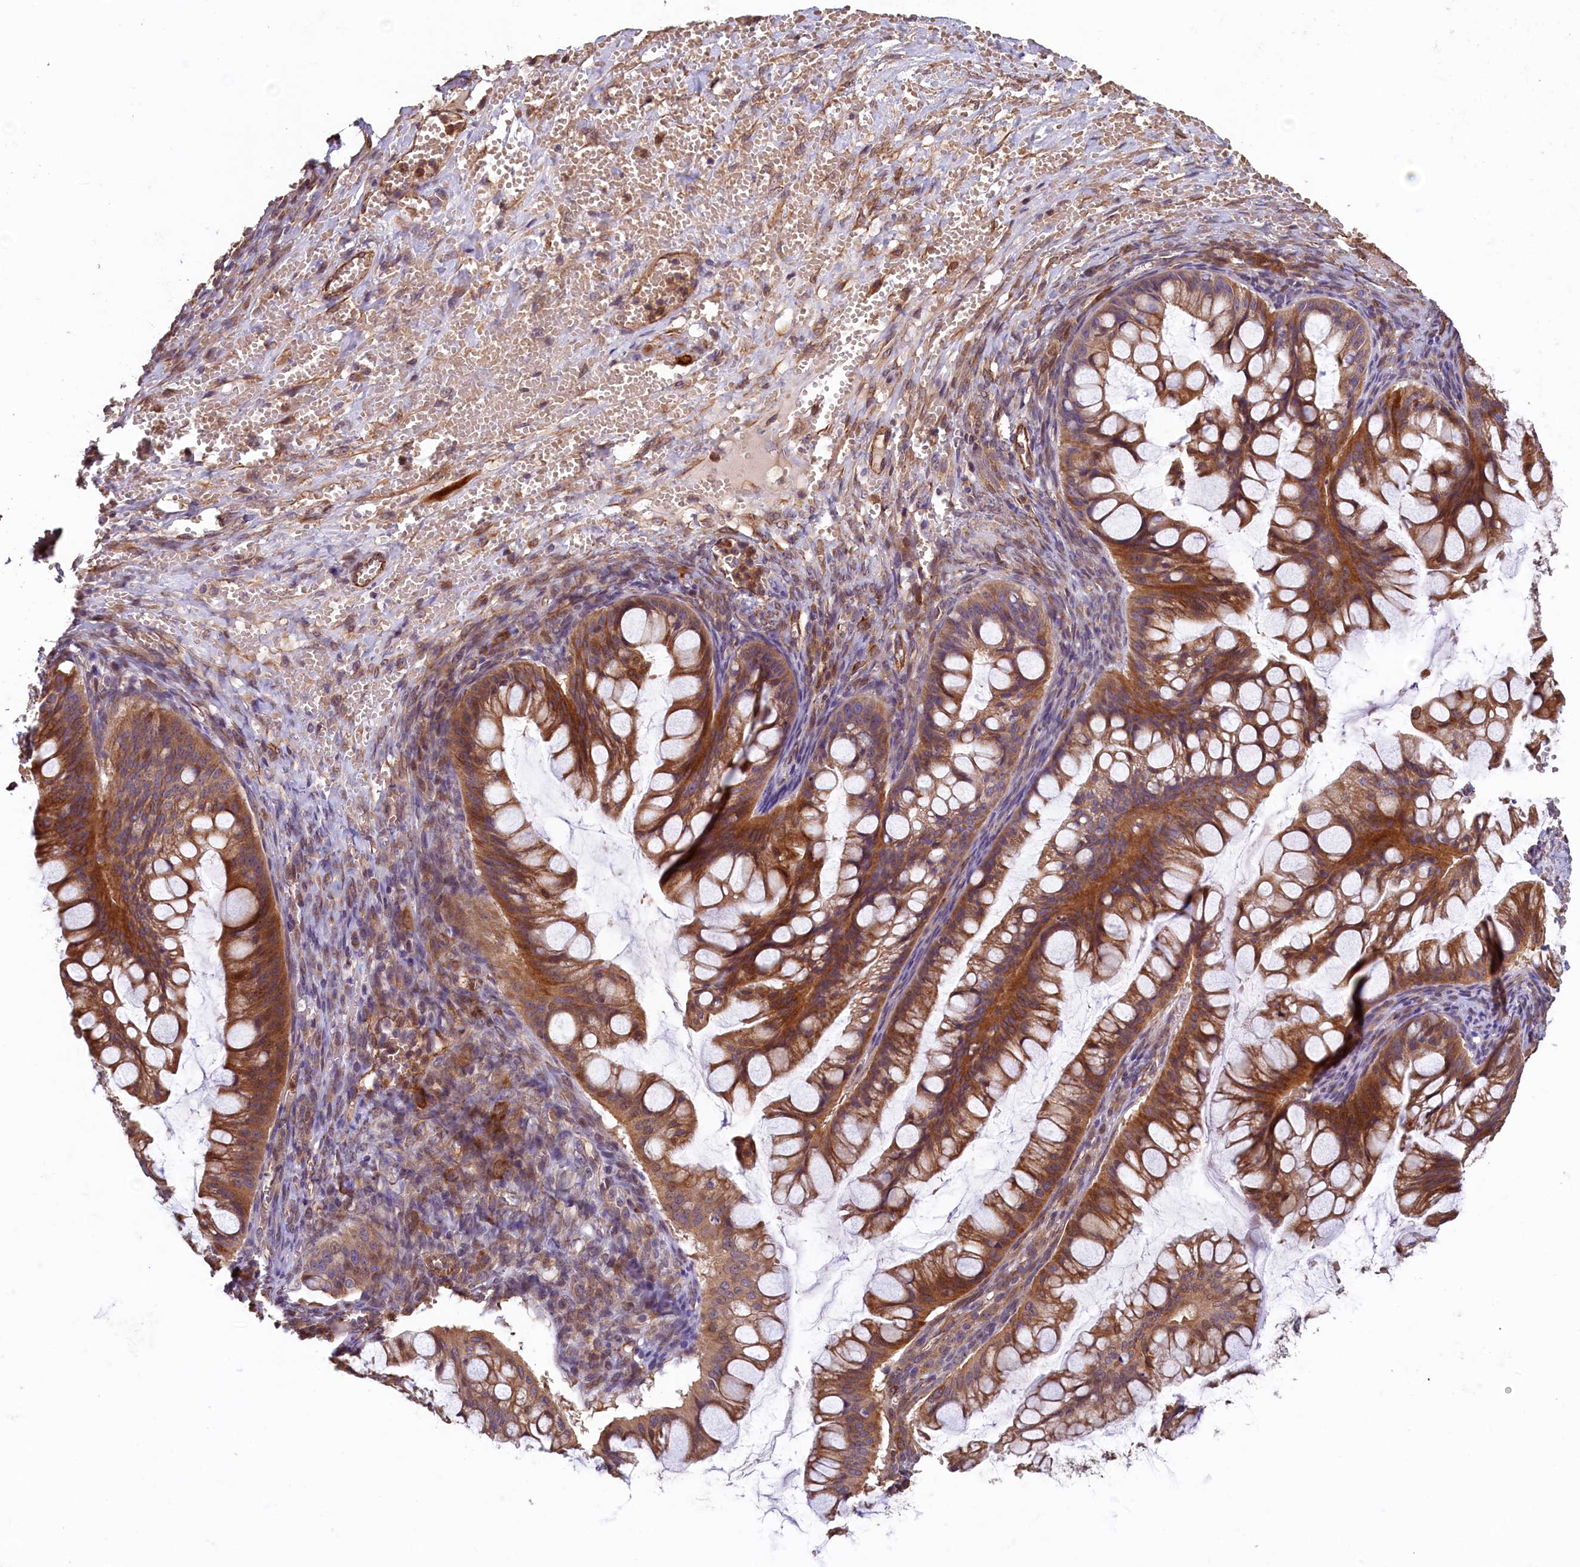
{"staining": {"intensity": "moderate", "quantity": ">75%", "location": "cytoplasmic/membranous"}, "tissue": "ovarian cancer", "cell_type": "Tumor cells", "image_type": "cancer", "snomed": [{"axis": "morphology", "description": "Cystadenocarcinoma, mucinous, NOS"}, {"axis": "topography", "description": "Ovary"}], "caption": "Moderate cytoplasmic/membranous protein expression is appreciated in about >75% of tumor cells in ovarian cancer (mucinous cystadenocarcinoma). Immunohistochemistry (ihc) stains the protein in brown and the nuclei are stained blue.", "gene": "ACSBG1", "patient": {"sex": "female", "age": 73}}